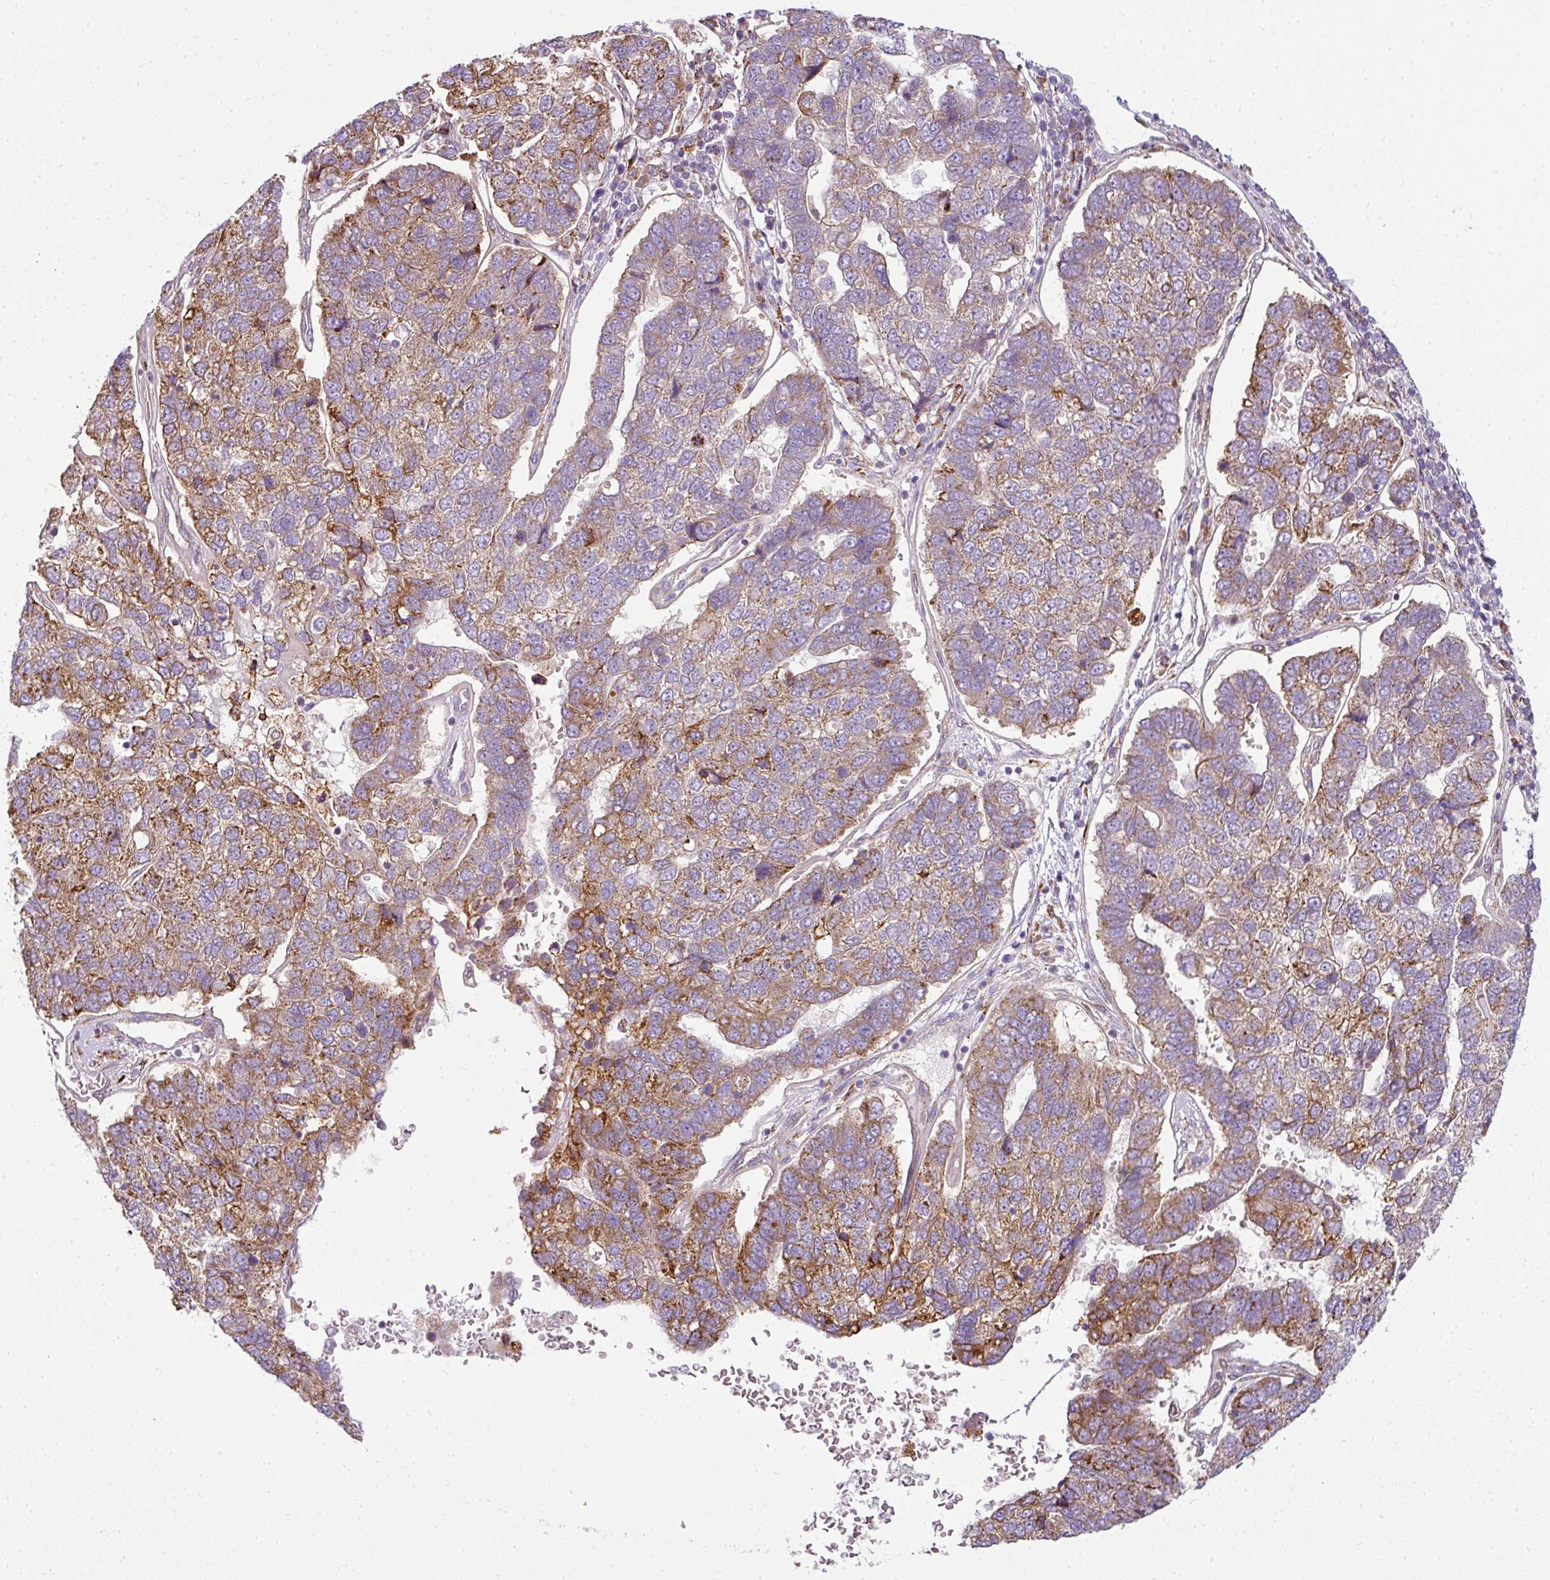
{"staining": {"intensity": "moderate", "quantity": "25%-75%", "location": "cytoplasmic/membranous"}, "tissue": "pancreatic cancer", "cell_type": "Tumor cells", "image_type": "cancer", "snomed": [{"axis": "morphology", "description": "Adenocarcinoma, NOS"}, {"axis": "topography", "description": "Pancreas"}], "caption": "Pancreatic cancer stained with a protein marker displays moderate staining in tumor cells.", "gene": "ANKRD18A", "patient": {"sex": "female", "age": 61}}